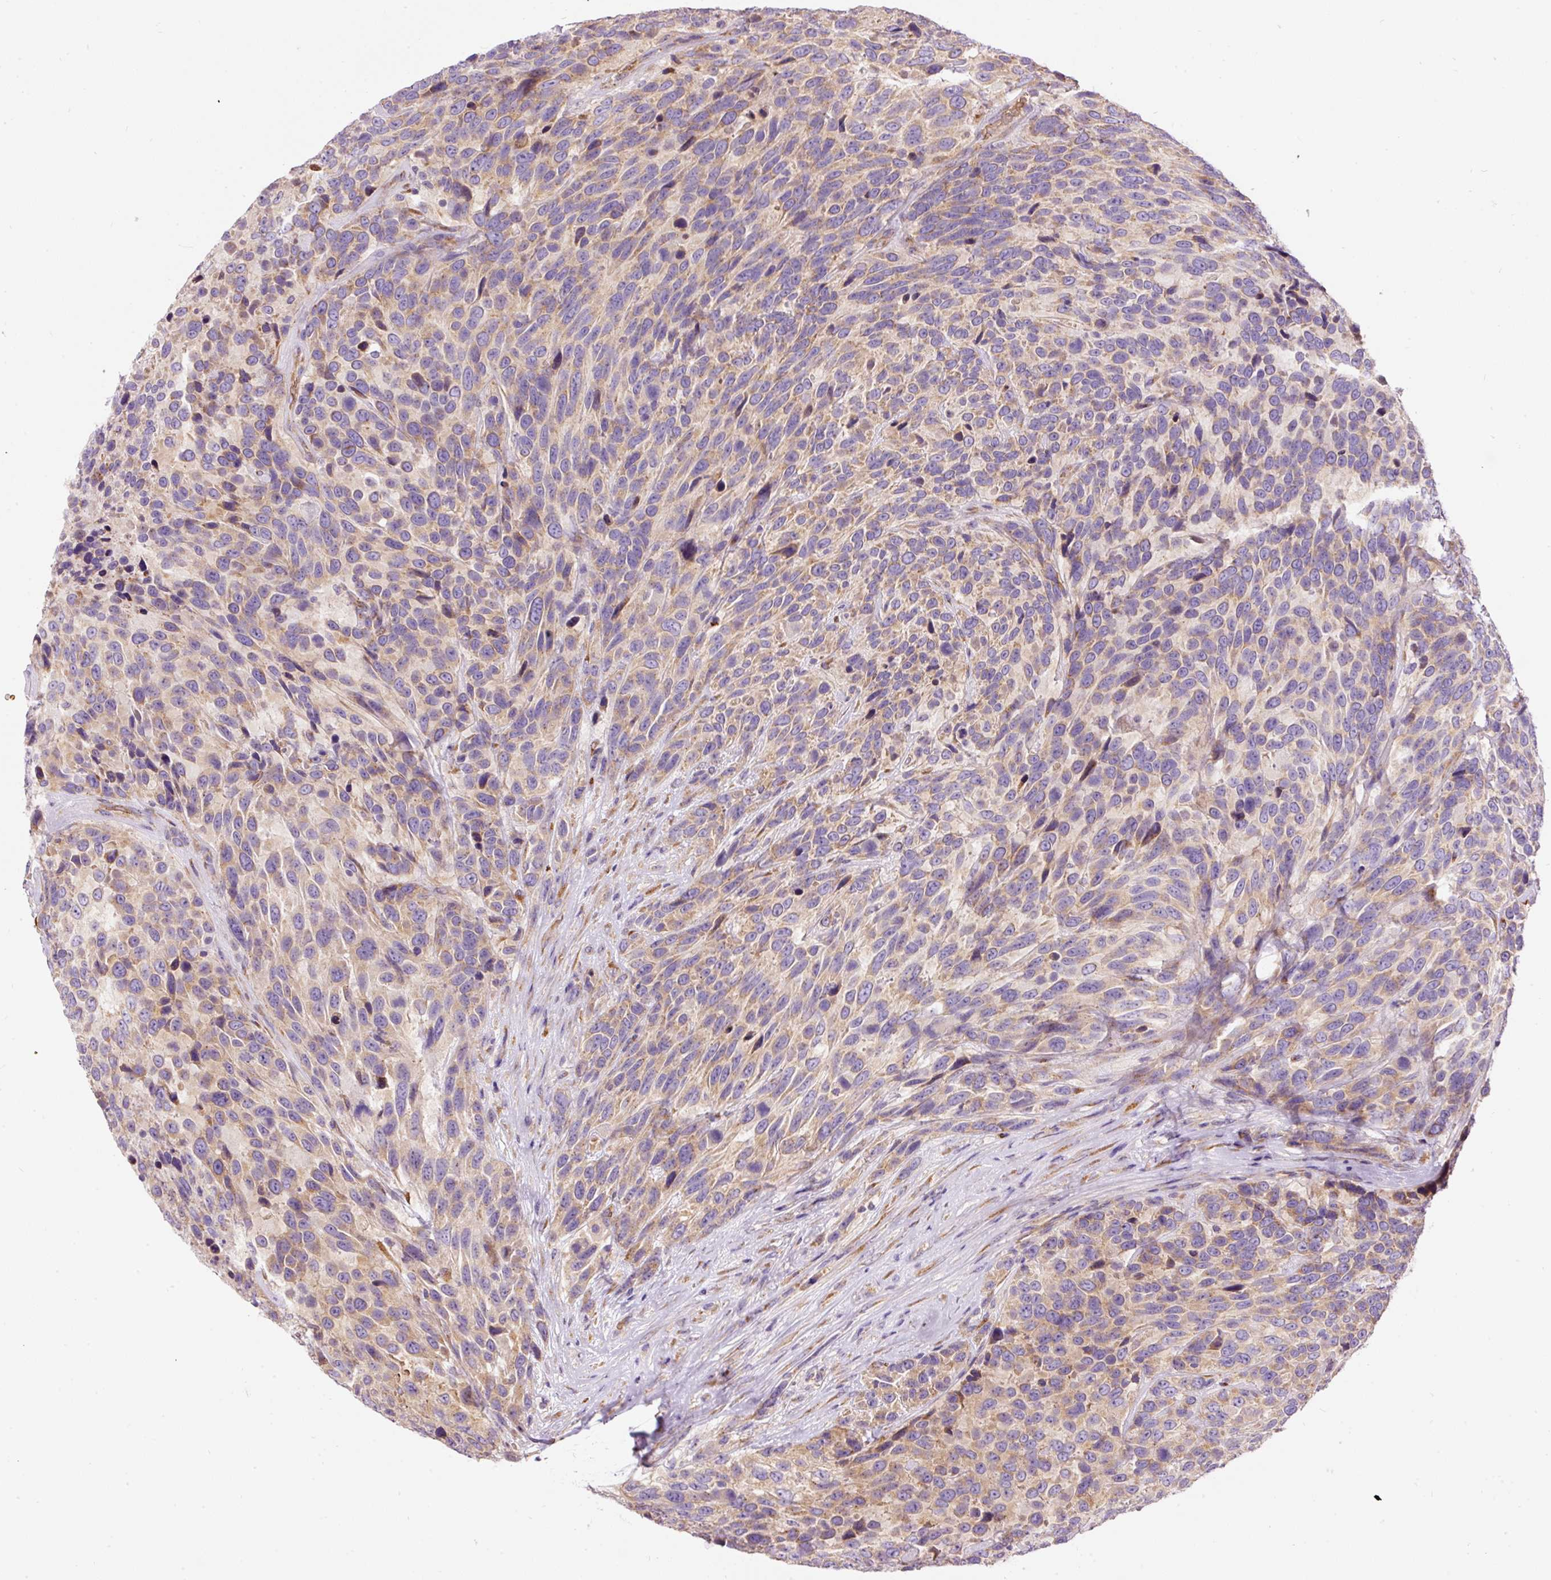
{"staining": {"intensity": "moderate", "quantity": ">75%", "location": "cytoplasmic/membranous"}, "tissue": "urothelial cancer", "cell_type": "Tumor cells", "image_type": "cancer", "snomed": [{"axis": "morphology", "description": "Urothelial carcinoma, High grade"}, {"axis": "topography", "description": "Urinary bladder"}], "caption": "A high-resolution micrograph shows immunohistochemistry (IHC) staining of urothelial carcinoma (high-grade), which shows moderate cytoplasmic/membranous positivity in approximately >75% of tumor cells.", "gene": "PRRC2A", "patient": {"sex": "female", "age": 70}}